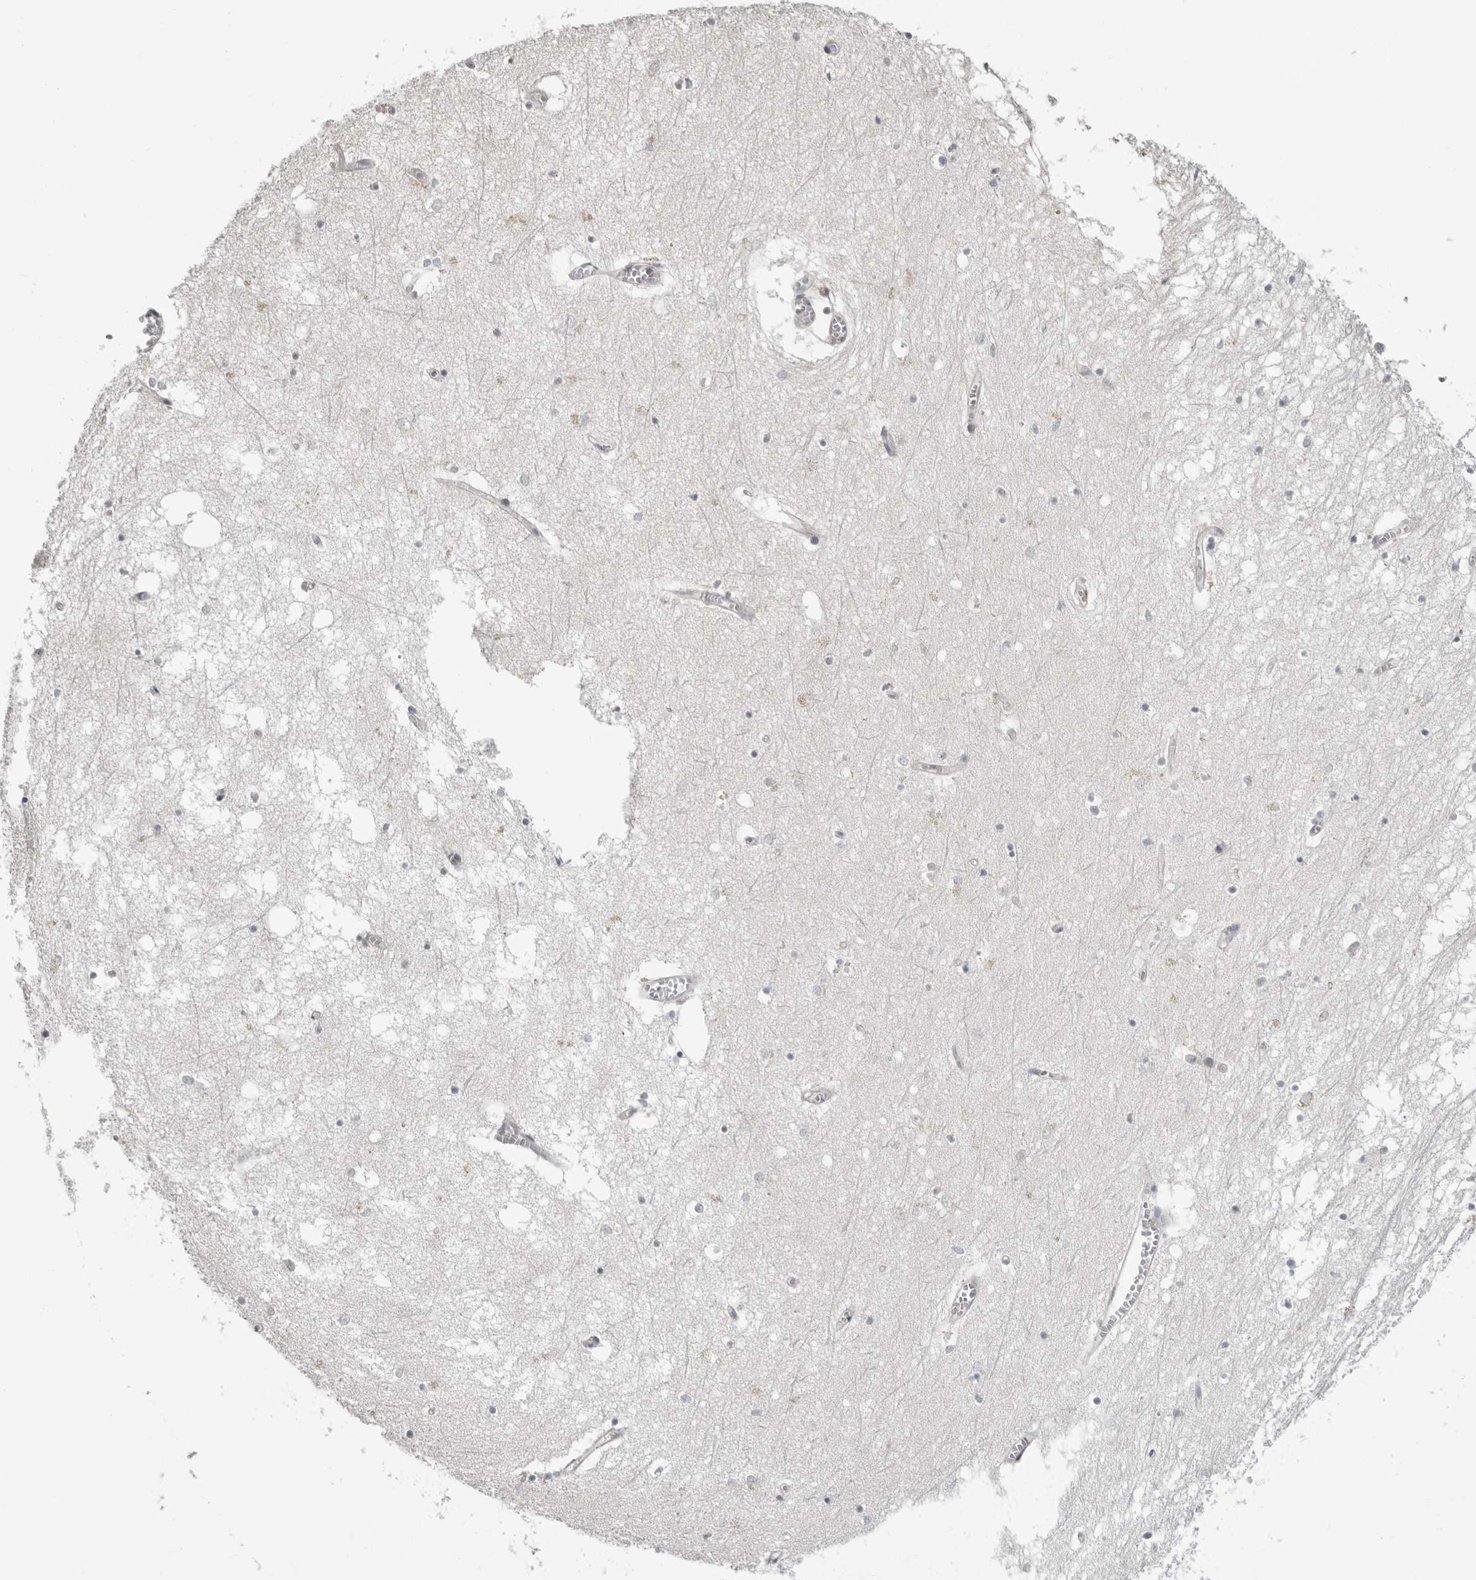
{"staining": {"intensity": "negative", "quantity": "none", "location": "none"}, "tissue": "hippocampus", "cell_type": "Glial cells", "image_type": "normal", "snomed": [{"axis": "morphology", "description": "Normal tissue, NOS"}, {"axis": "topography", "description": "Hippocampus"}], "caption": "Photomicrograph shows no significant protein staining in glial cells of normal hippocampus. (DAB immunohistochemistry, high magnification).", "gene": "PDCL3", "patient": {"sex": "male", "age": 70}}